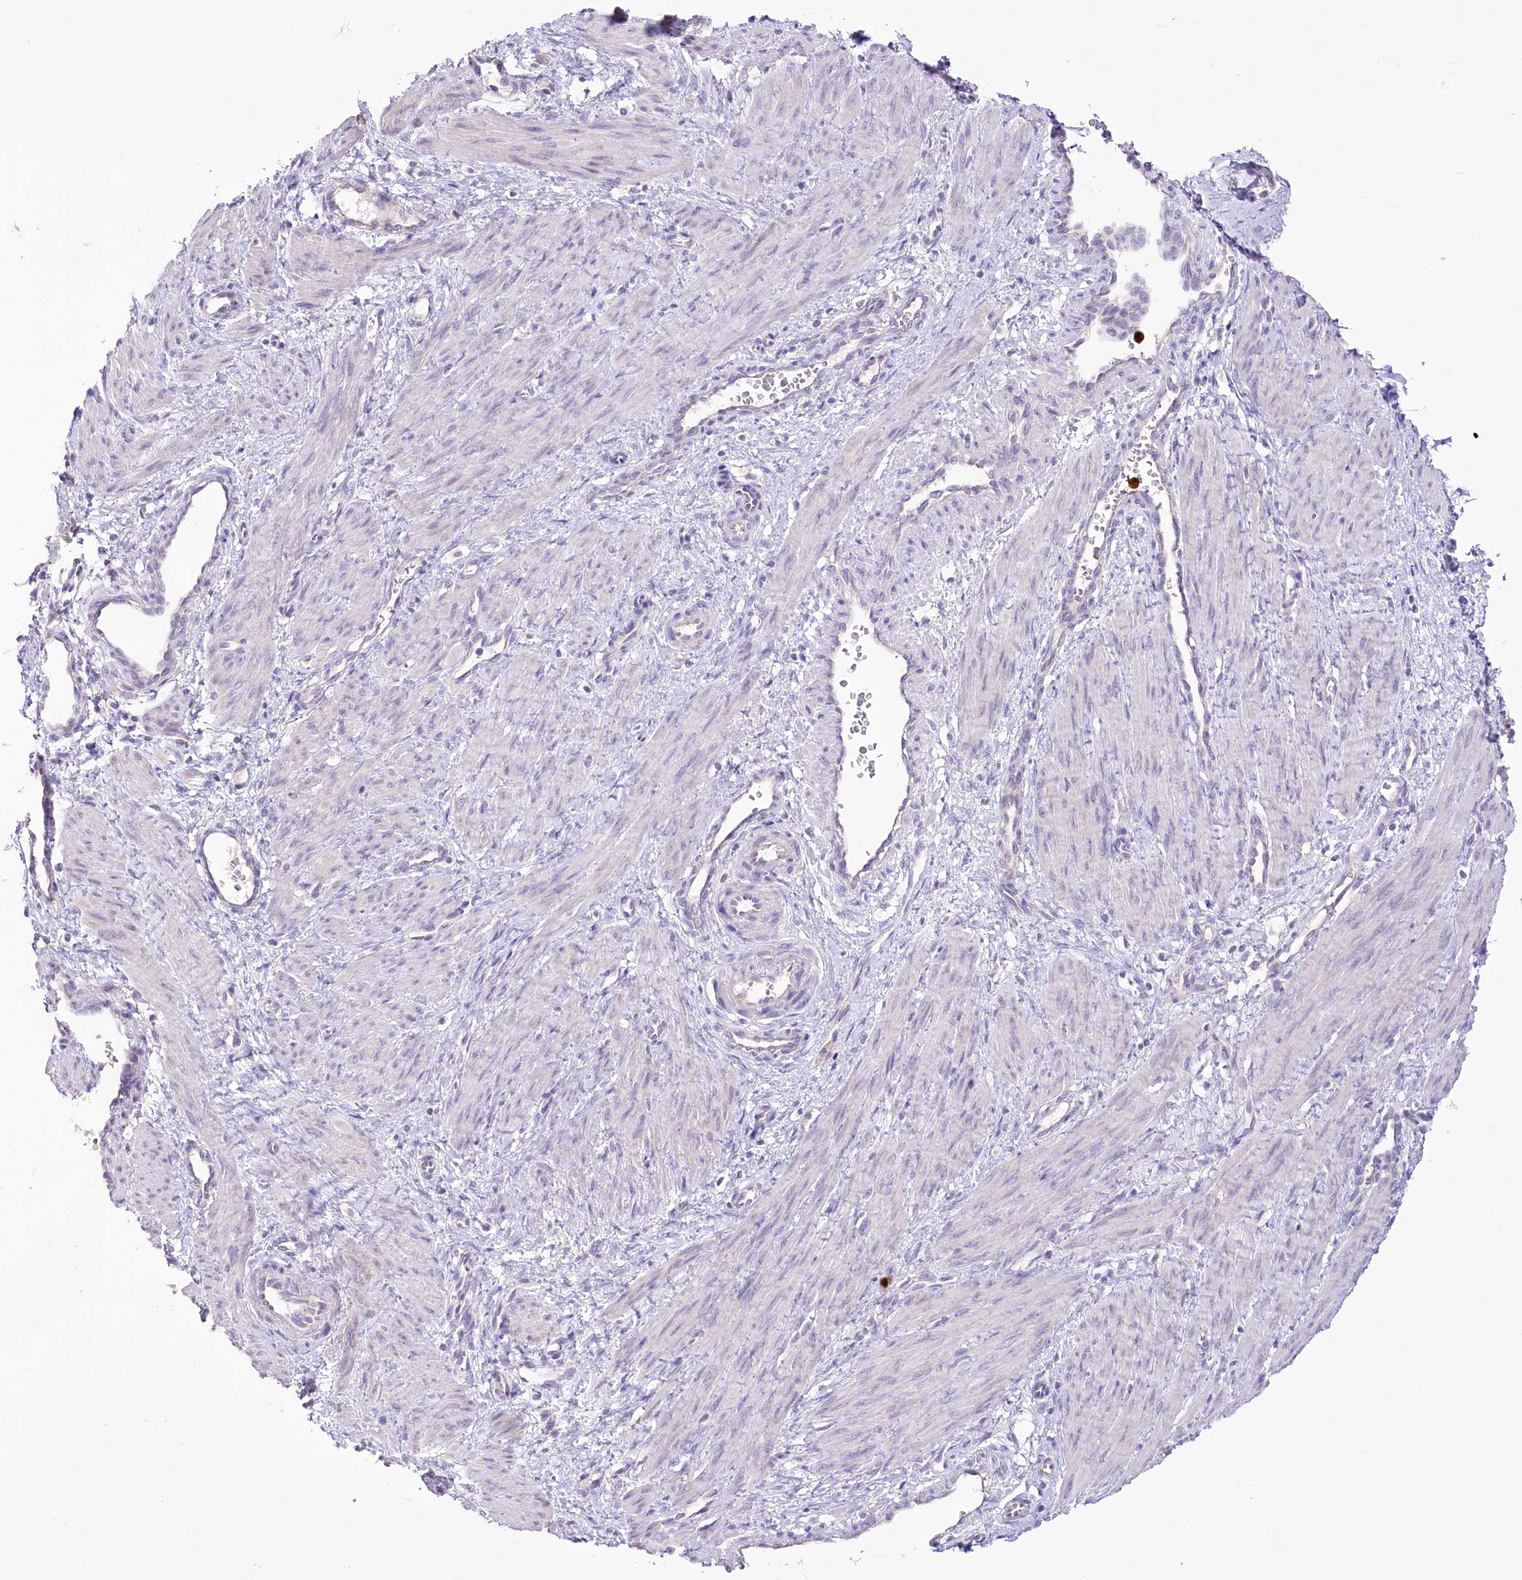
{"staining": {"intensity": "negative", "quantity": "none", "location": "none"}, "tissue": "smooth muscle", "cell_type": "Smooth muscle cells", "image_type": "normal", "snomed": [{"axis": "morphology", "description": "Normal tissue, NOS"}, {"axis": "topography", "description": "Endometrium"}], "caption": "The IHC histopathology image has no significant staining in smooth muscle cells of smooth muscle.", "gene": "DPYD", "patient": {"sex": "female", "age": 33}}